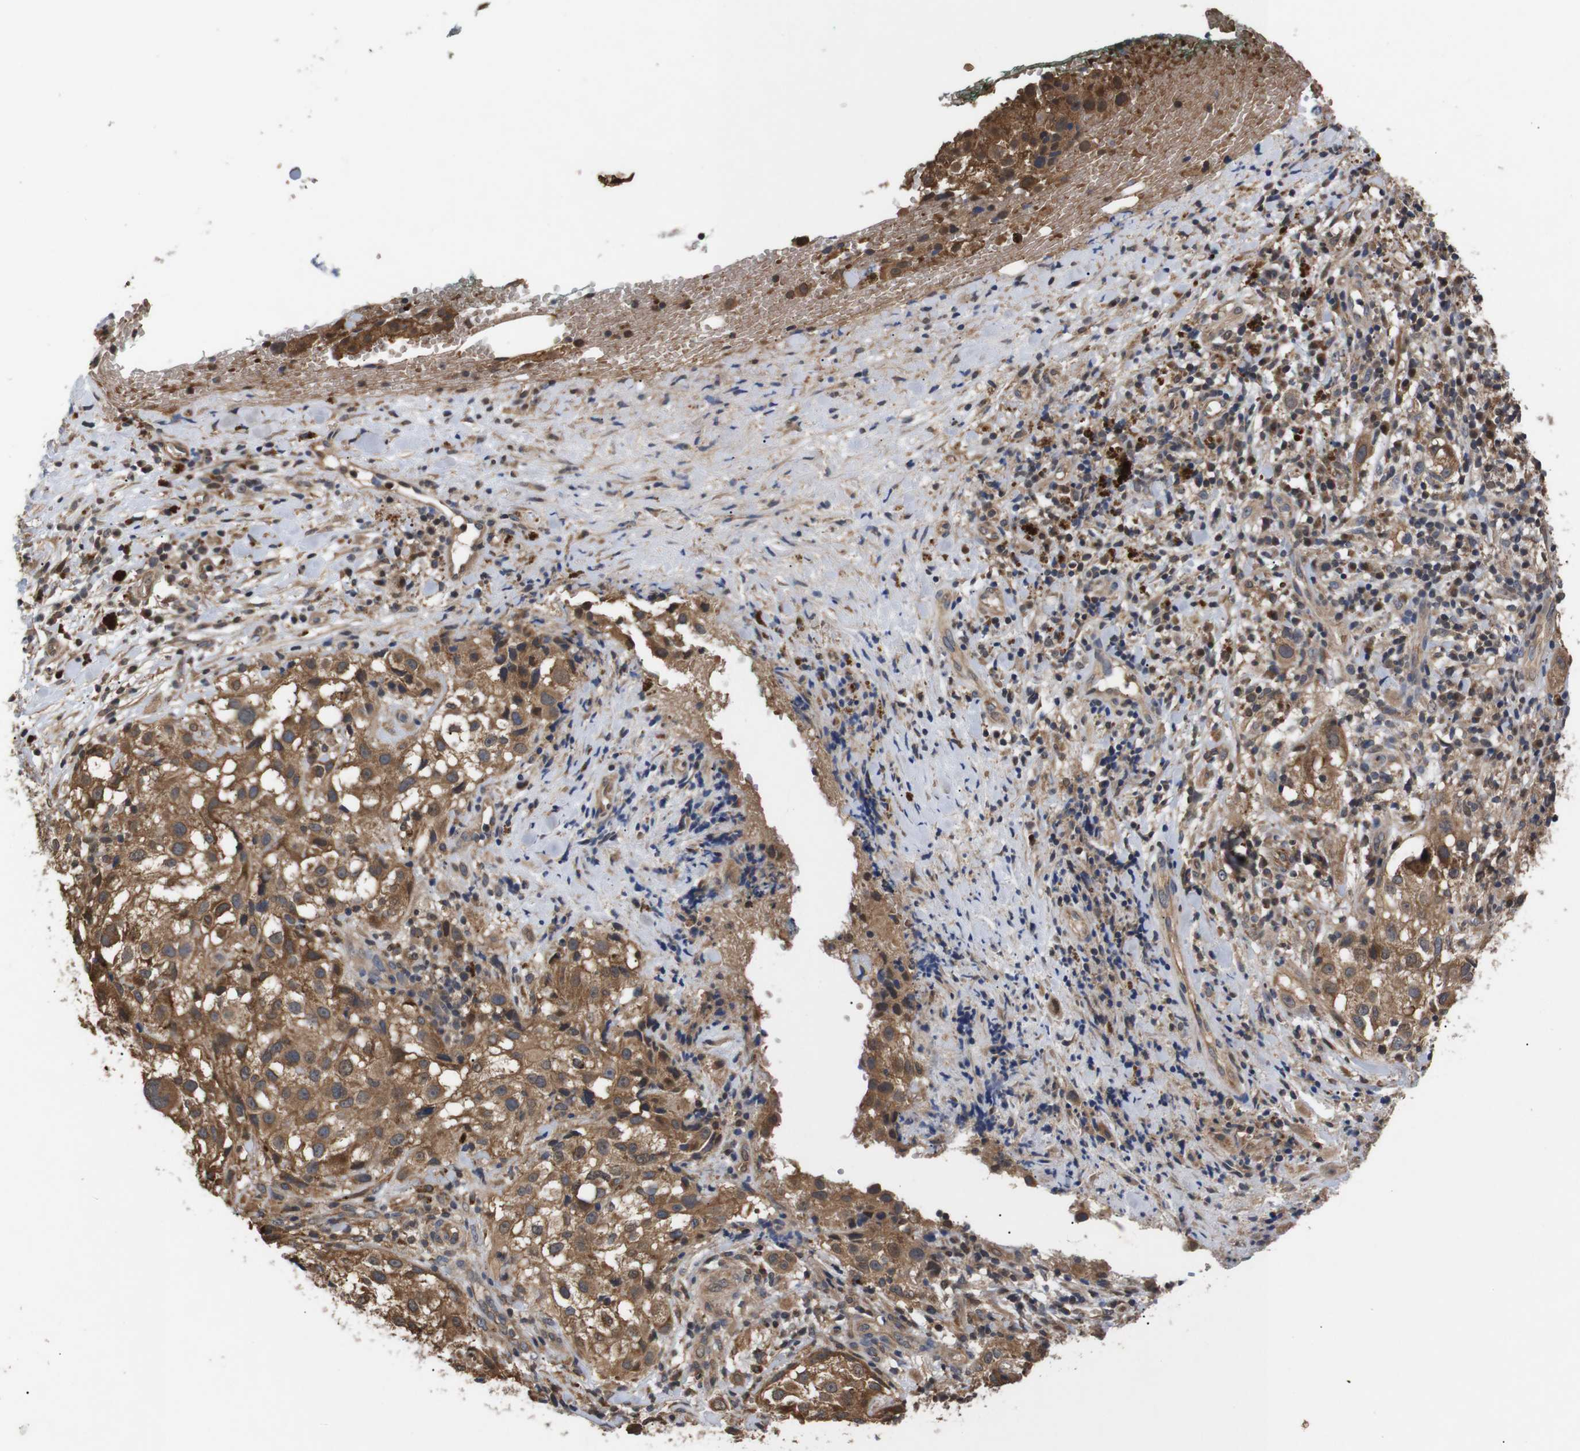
{"staining": {"intensity": "moderate", "quantity": ">75%", "location": "cytoplasmic/membranous"}, "tissue": "melanoma", "cell_type": "Tumor cells", "image_type": "cancer", "snomed": [{"axis": "morphology", "description": "Necrosis, NOS"}, {"axis": "morphology", "description": "Malignant melanoma, NOS"}, {"axis": "topography", "description": "Skin"}], "caption": "Immunohistochemistry staining of malignant melanoma, which shows medium levels of moderate cytoplasmic/membranous positivity in about >75% of tumor cells indicating moderate cytoplasmic/membranous protein positivity. The staining was performed using DAB (brown) for protein detection and nuclei were counterstained in hematoxylin (blue).", "gene": "DDR1", "patient": {"sex": "female", "age": 87}}